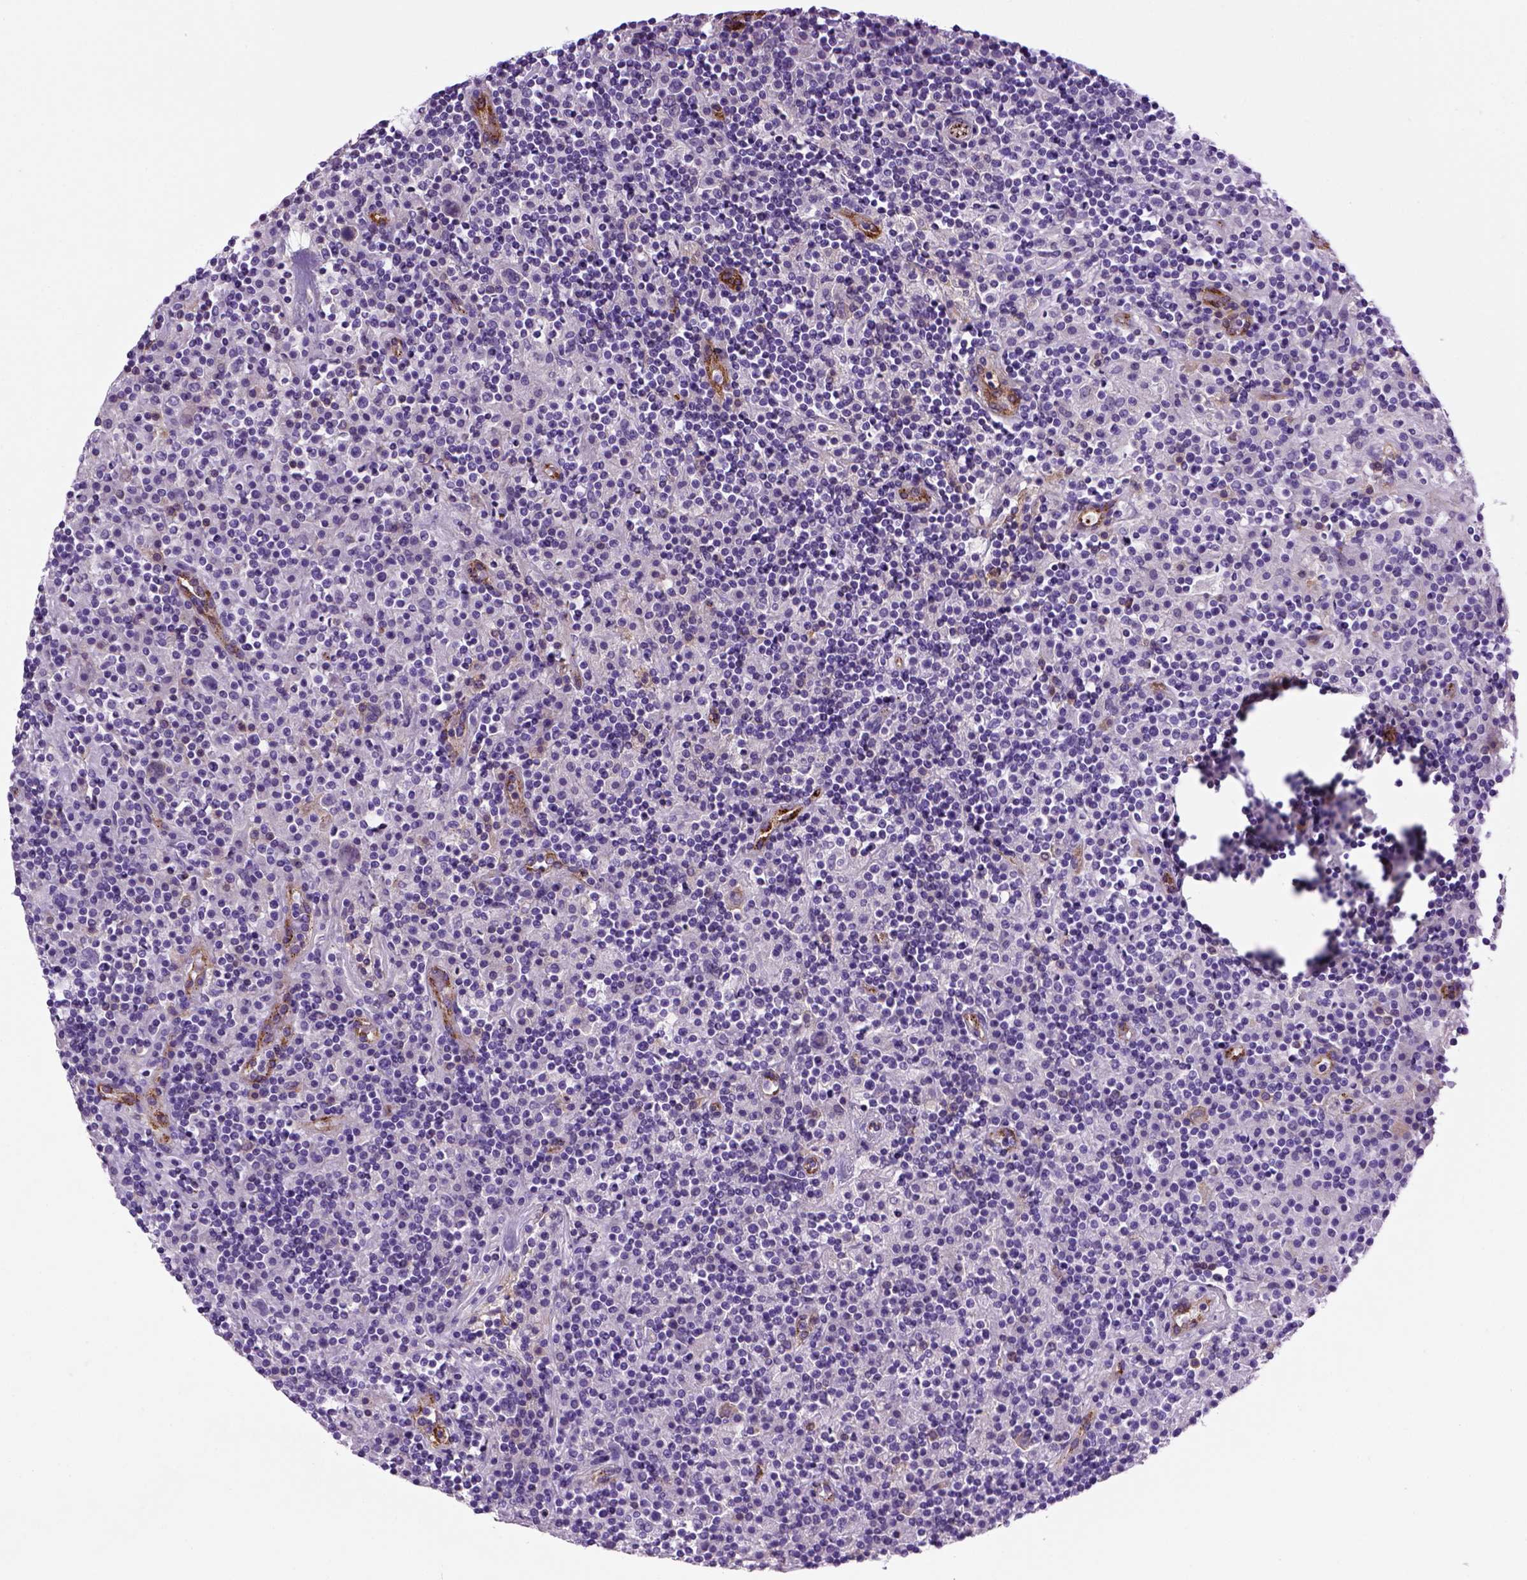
{"staining": {"intensity": "negative", "quantity": "none", "location": "none"}, "tissue": "lymphoma", "cell_type": "Tumor cells", "image_type": "cancer", "snomed": [{"axis": "morphology", "description": "Hodgkin's disease, NOS"}, {"axis": "topography", "description": "Lymph node"}], "caption": "Immunohistochemistry image of neoplastic tissue: Hodgkin's disease stained with DAB (3,3'-diaminobenzidine) shows no significant protein staining in tumor cells. The staining is performed using DAB brown chromogen with nuclei counter-stained in using hematoxylin.", "gene": "VWF", "patient": {"sex": "male", "age": 70}}